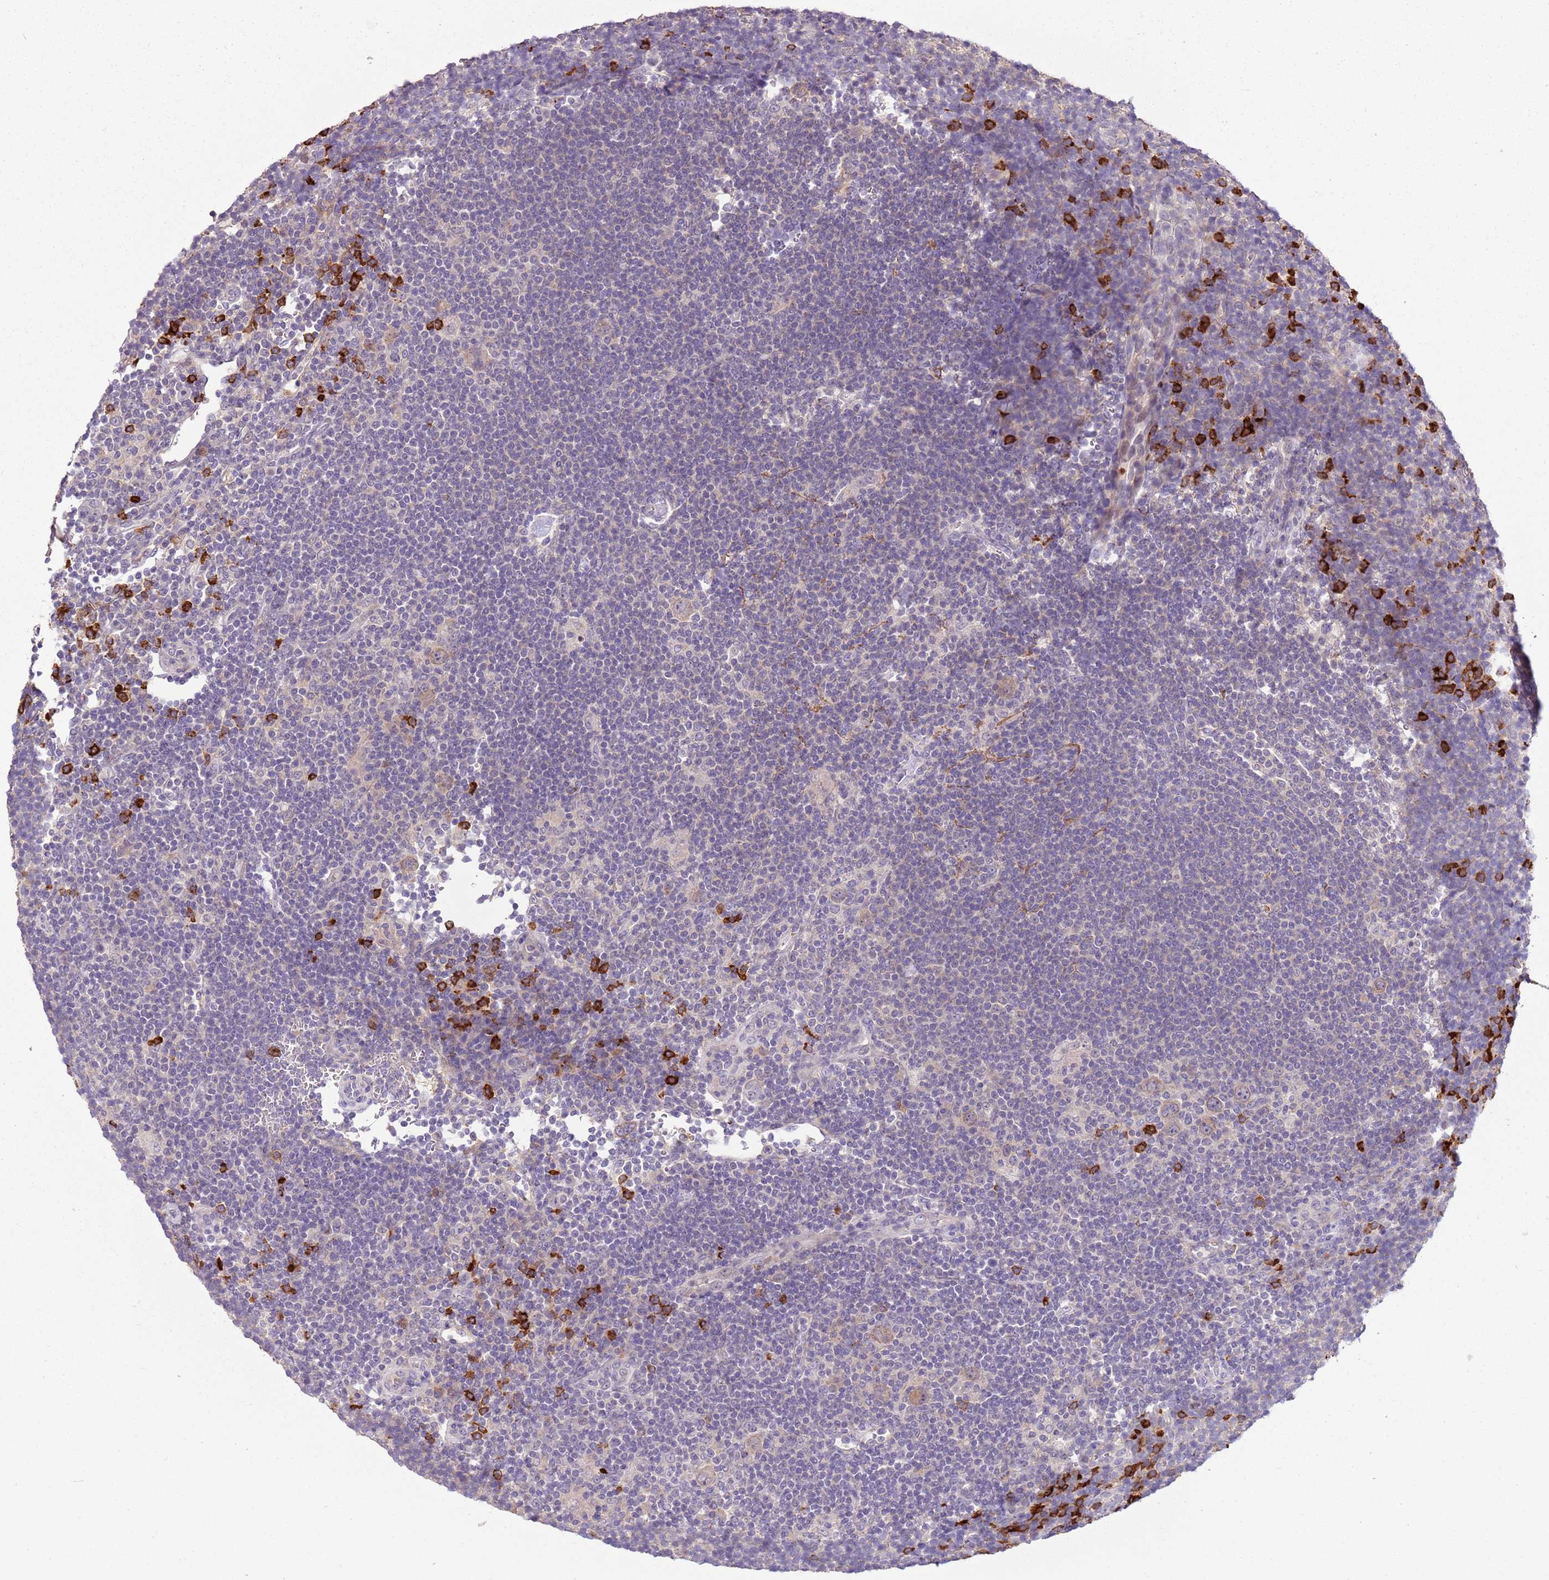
{"staining": {"intensity": "negative", "quantity": "none", "location": "none"}, "tissue": "lymphoma", "cell_type": "Tumor cells", "image_type": "cancer", "snomed": [{"axis": "morphology", "description": "Hodgkin's disease, NOS"}, {"axis": "topography", "description": "Lymph node"}], "caption": "IHC of lymphoma exhibits no staining in tumor cells.", "gene": "SCAMP5", "patient": {"sex": "female", "age": 57}}